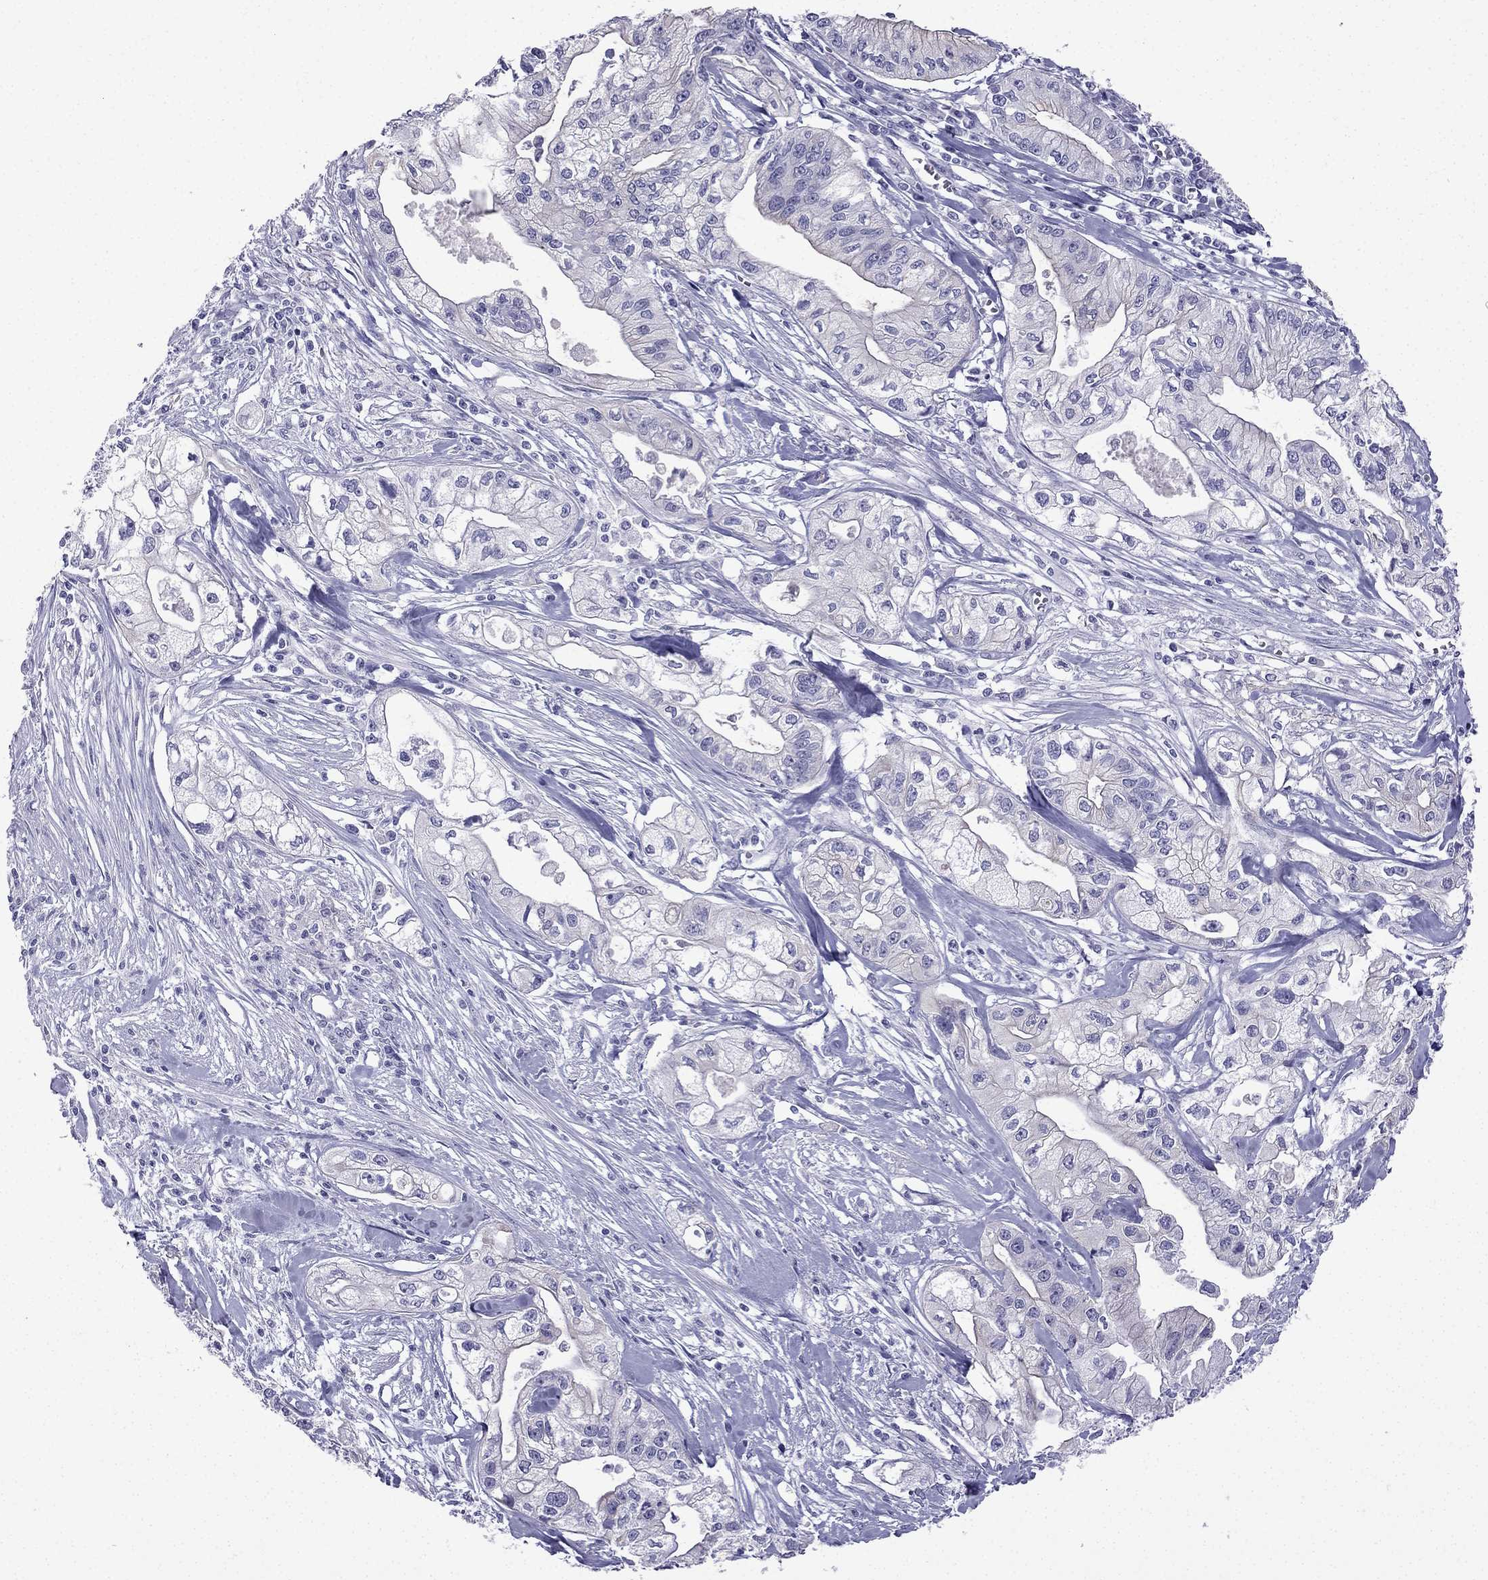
{"staining": {"intensity": "negative", "quantity": "none", "location": "none"}, "tissue": "pancreatic cancer", "cell_type": "Tumor cells", "image_type": "cancer", "snomed": [{"axis": "morphology", "description": "Adenocarcinoma, NOS"}, {"axis": "topography", "description": "Pancreas"}], "caption": "Immunohistochemistry (IHC) of human pancreatic adenocarcinoma exhibits no staining in tumor cells.", "gene": "GJA8", "patient": {"sex": "male", "age": 70}}